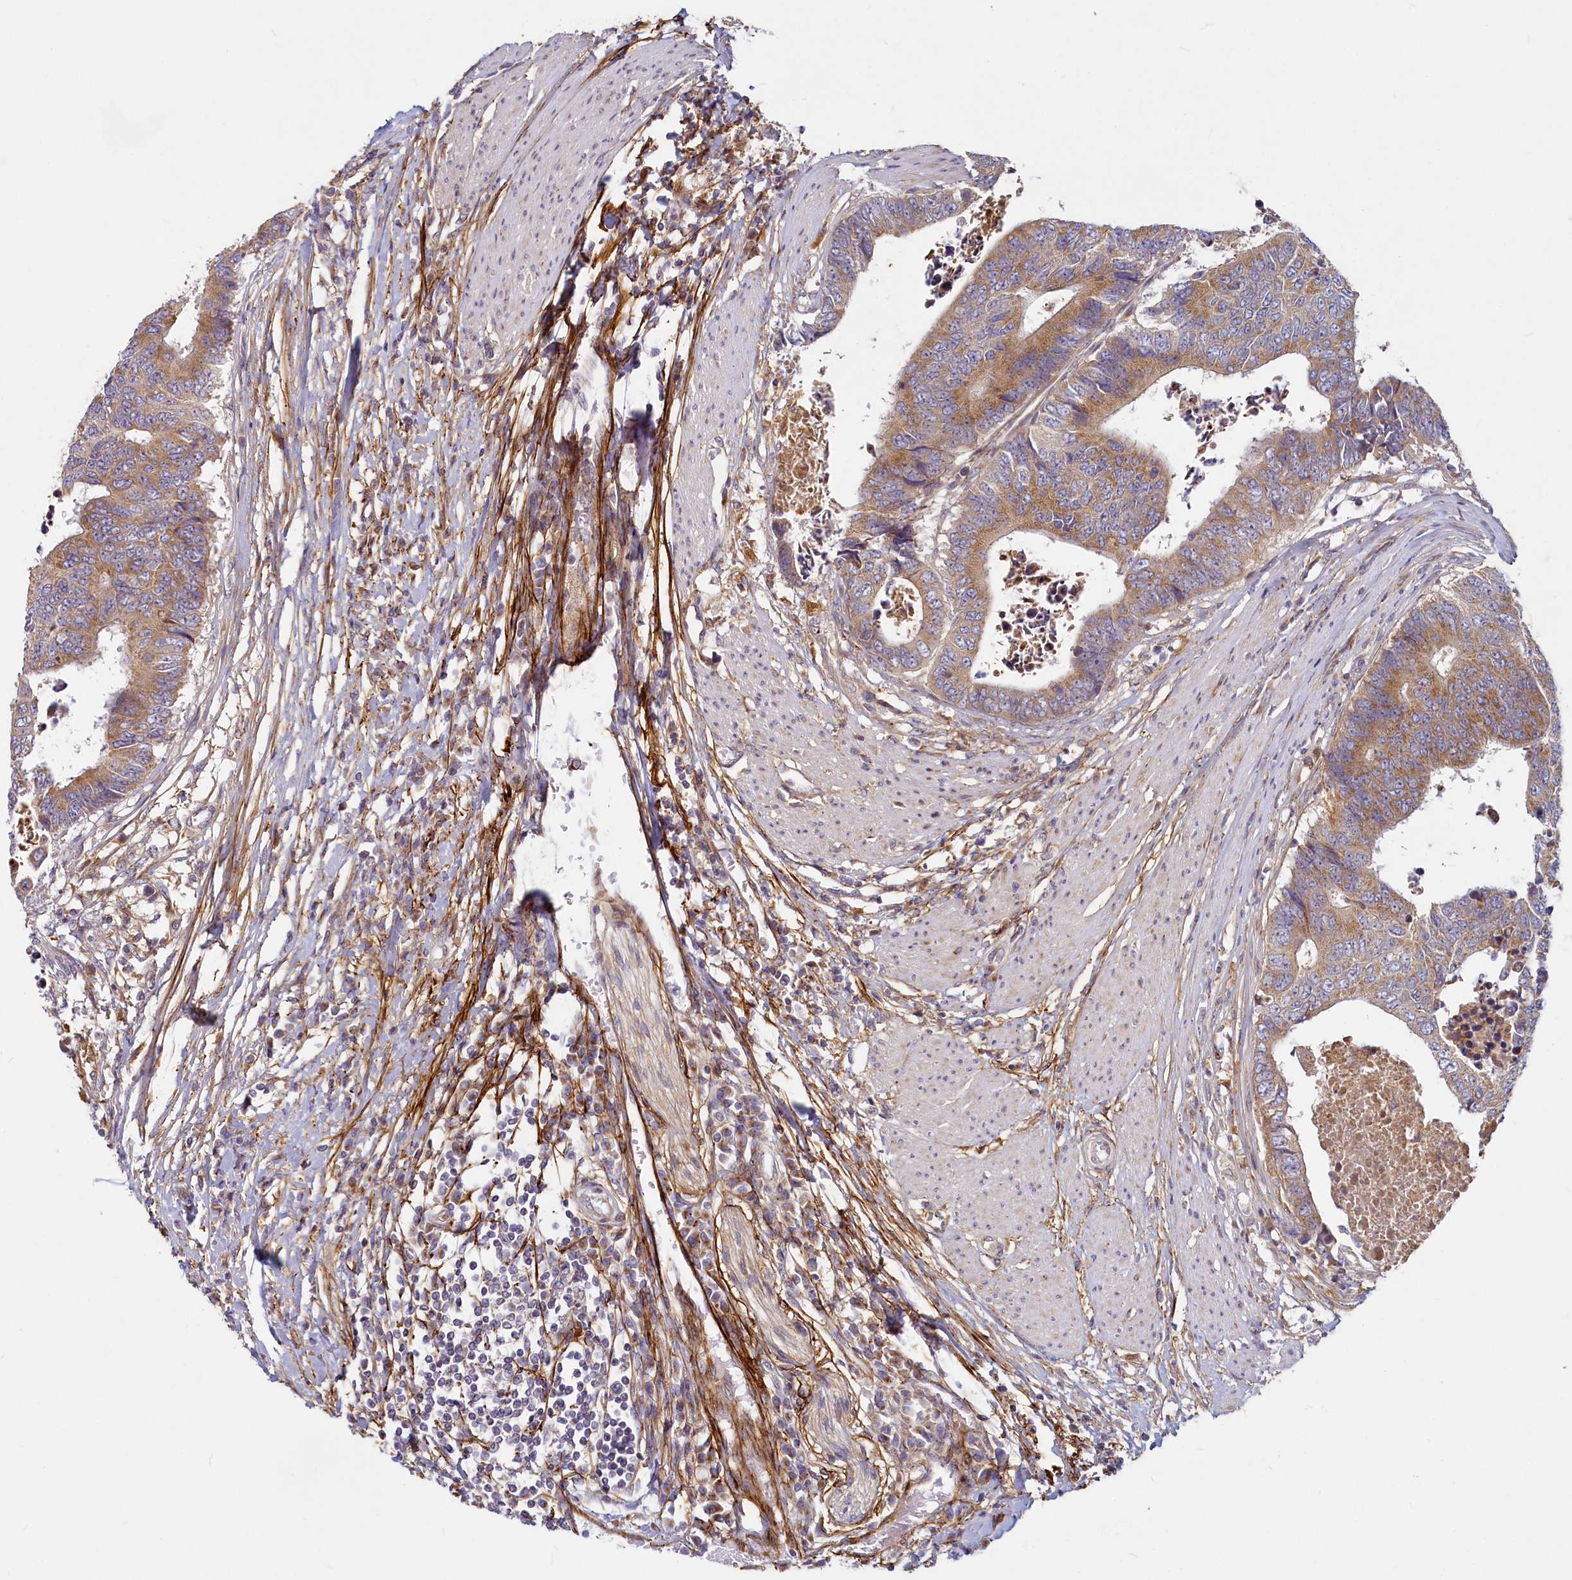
{"staining": {"intensity": "moderate", "quantity": ">75%", "location": "cytoplasmic/membranous"}, "tissue": "colorectal cancer", "cell_type": "Tumor cells", "image_type": "cancer", "snomed": [{"axis": "morphology", "description": "Adenocarcinoma, NOS"}, {"axis": "topography", "description": "Rectum"}], "caption": "Colorectal cancer (adenocarcinoma) tissue reveals moderate cytoplasmic/membranous expression in about >75% of tumor cells, visualized by immunohistochemistry. (IHC, brightfield microscopy, high magnification).", "gene": "ADCY2", "patient": {"sex": "male", "age": 84}}